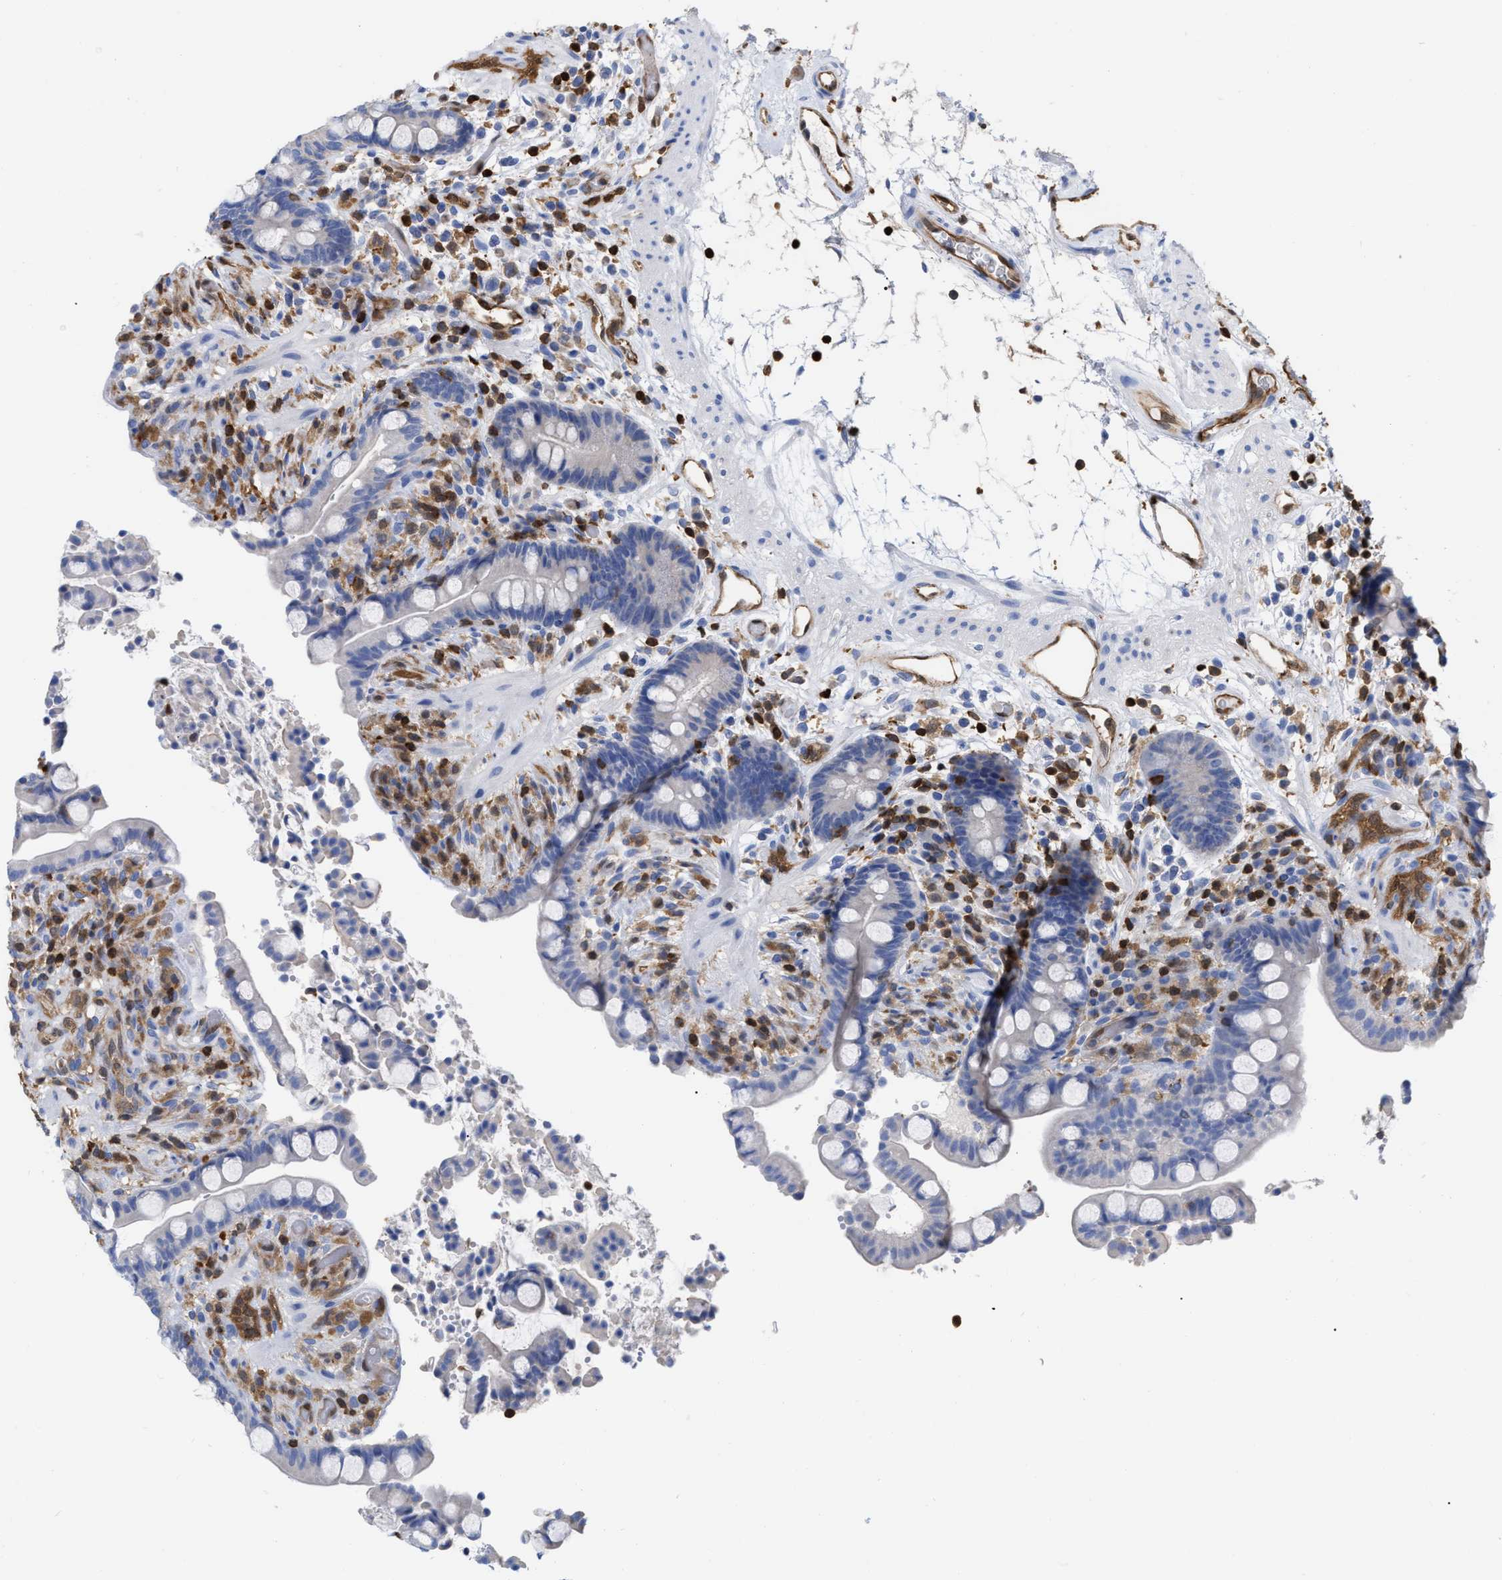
{"staining": {"intensity": "strong", "quantity": ">75%", "location": "cytoplasmic/membranous"}, "tissue": "colon", "cell_type": "Endothelial cells", "image_type": "normal", "snomed": [{"axis": "morphology", "description": "Normal tissue, NOS"}, {"axis": "topography", "description": "Colon"}], "caption": "A photomicrograph of colon stained for a protein shows strong cytoplasmic/membranous brown staining in endothelial cells. Nuclei are stained in blue.", "gene": "GIMAP4", "patient": {"sex": "male", "age": 73}}